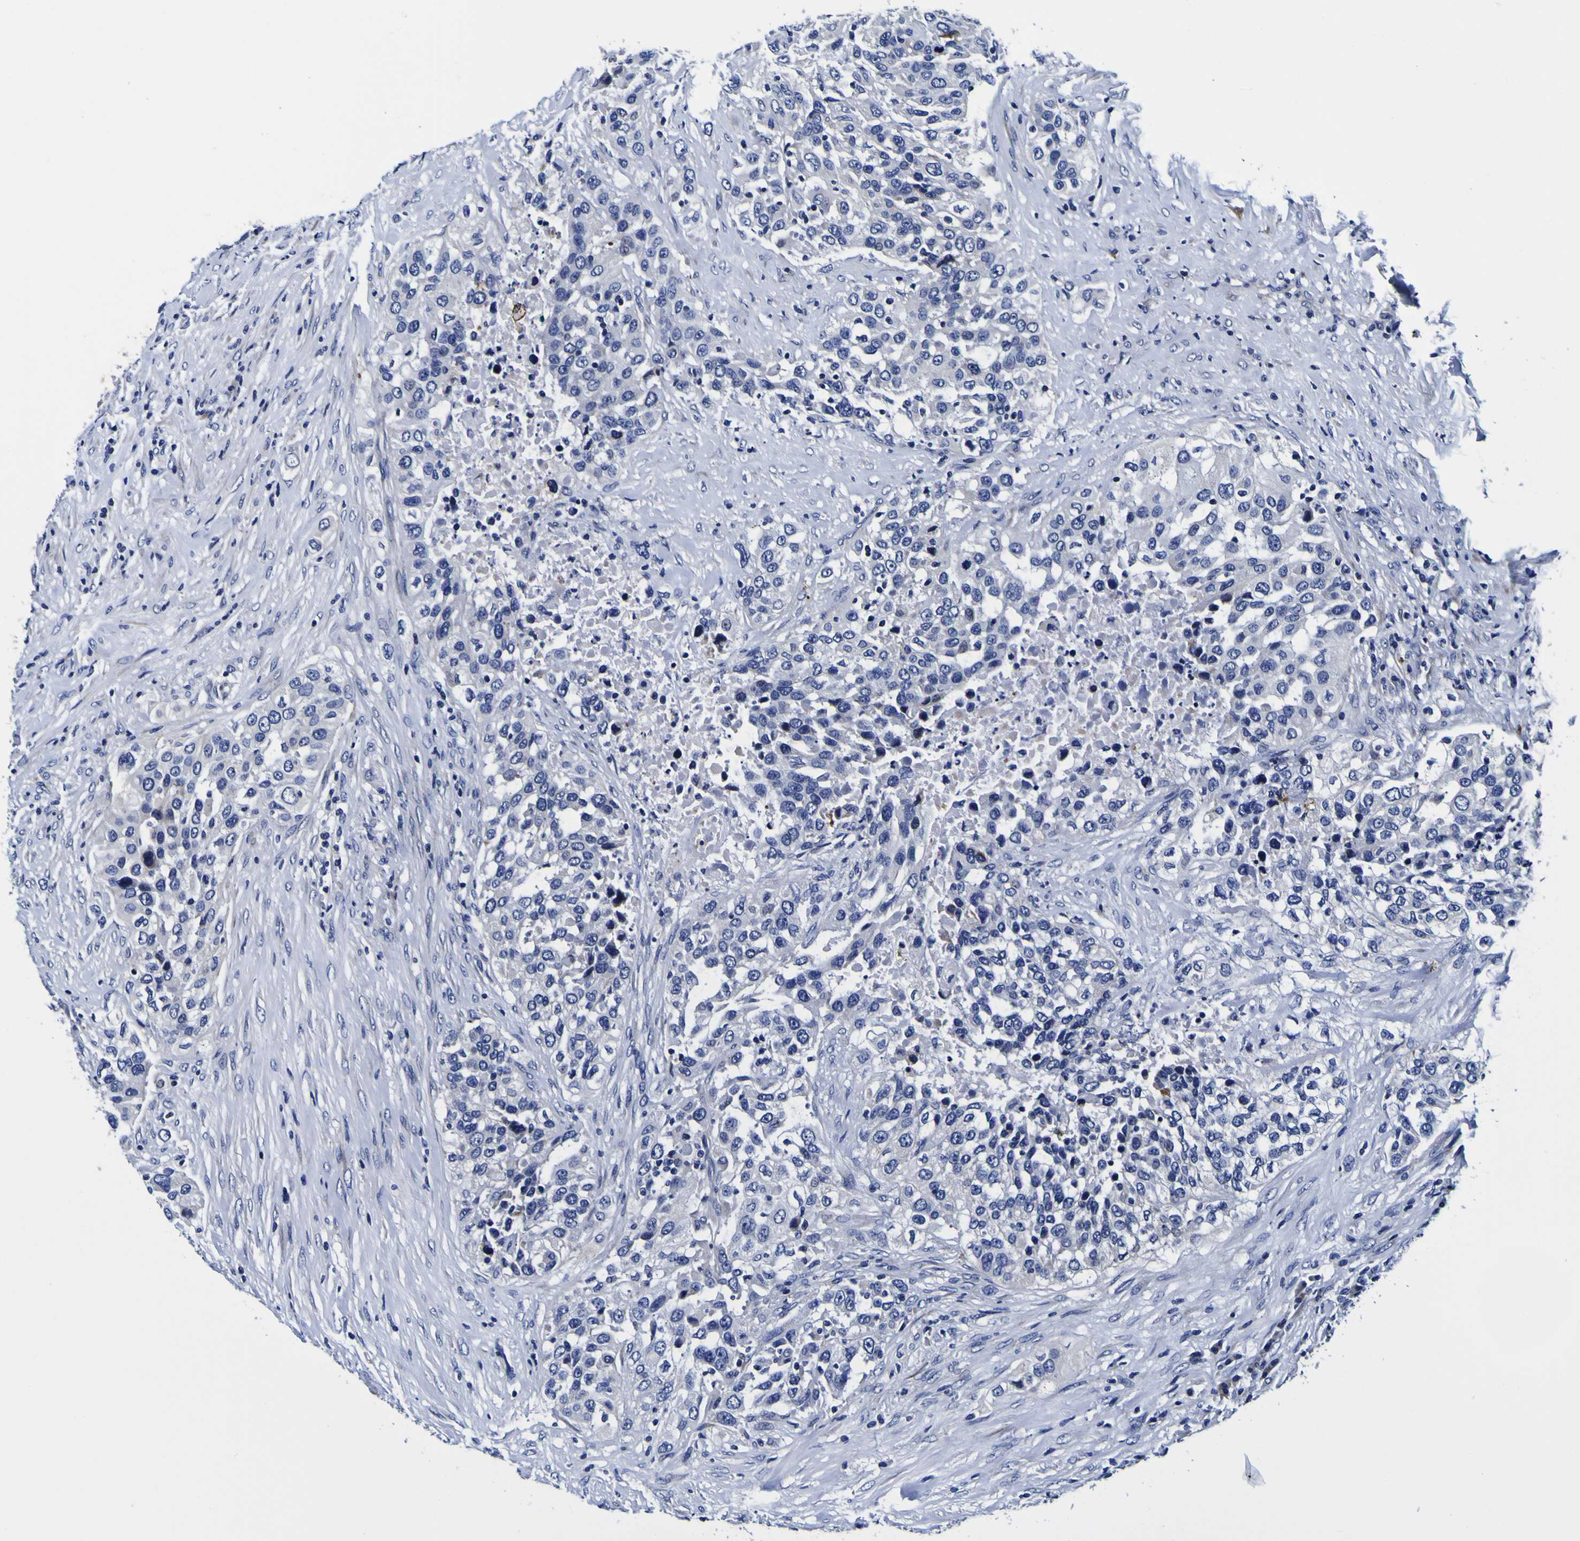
{"staining": {"intensity": "negative", "quantity": "none", "location": "none"}, "tissue": "urothelial cancer", "cell_type": "Tumor cells", "image_type": "cancer", "snomed": [{"axis": "morphology", "description": "Urothelial carcinoma, High grade"}, {"axis": "topography", "description": "Urinary bladder"}], "caption": "Tumor cells are negative for protein expression in human urothelial cancer.", "gene": "PDLIM4", "patient": {"sex": "female", "age": 80}}